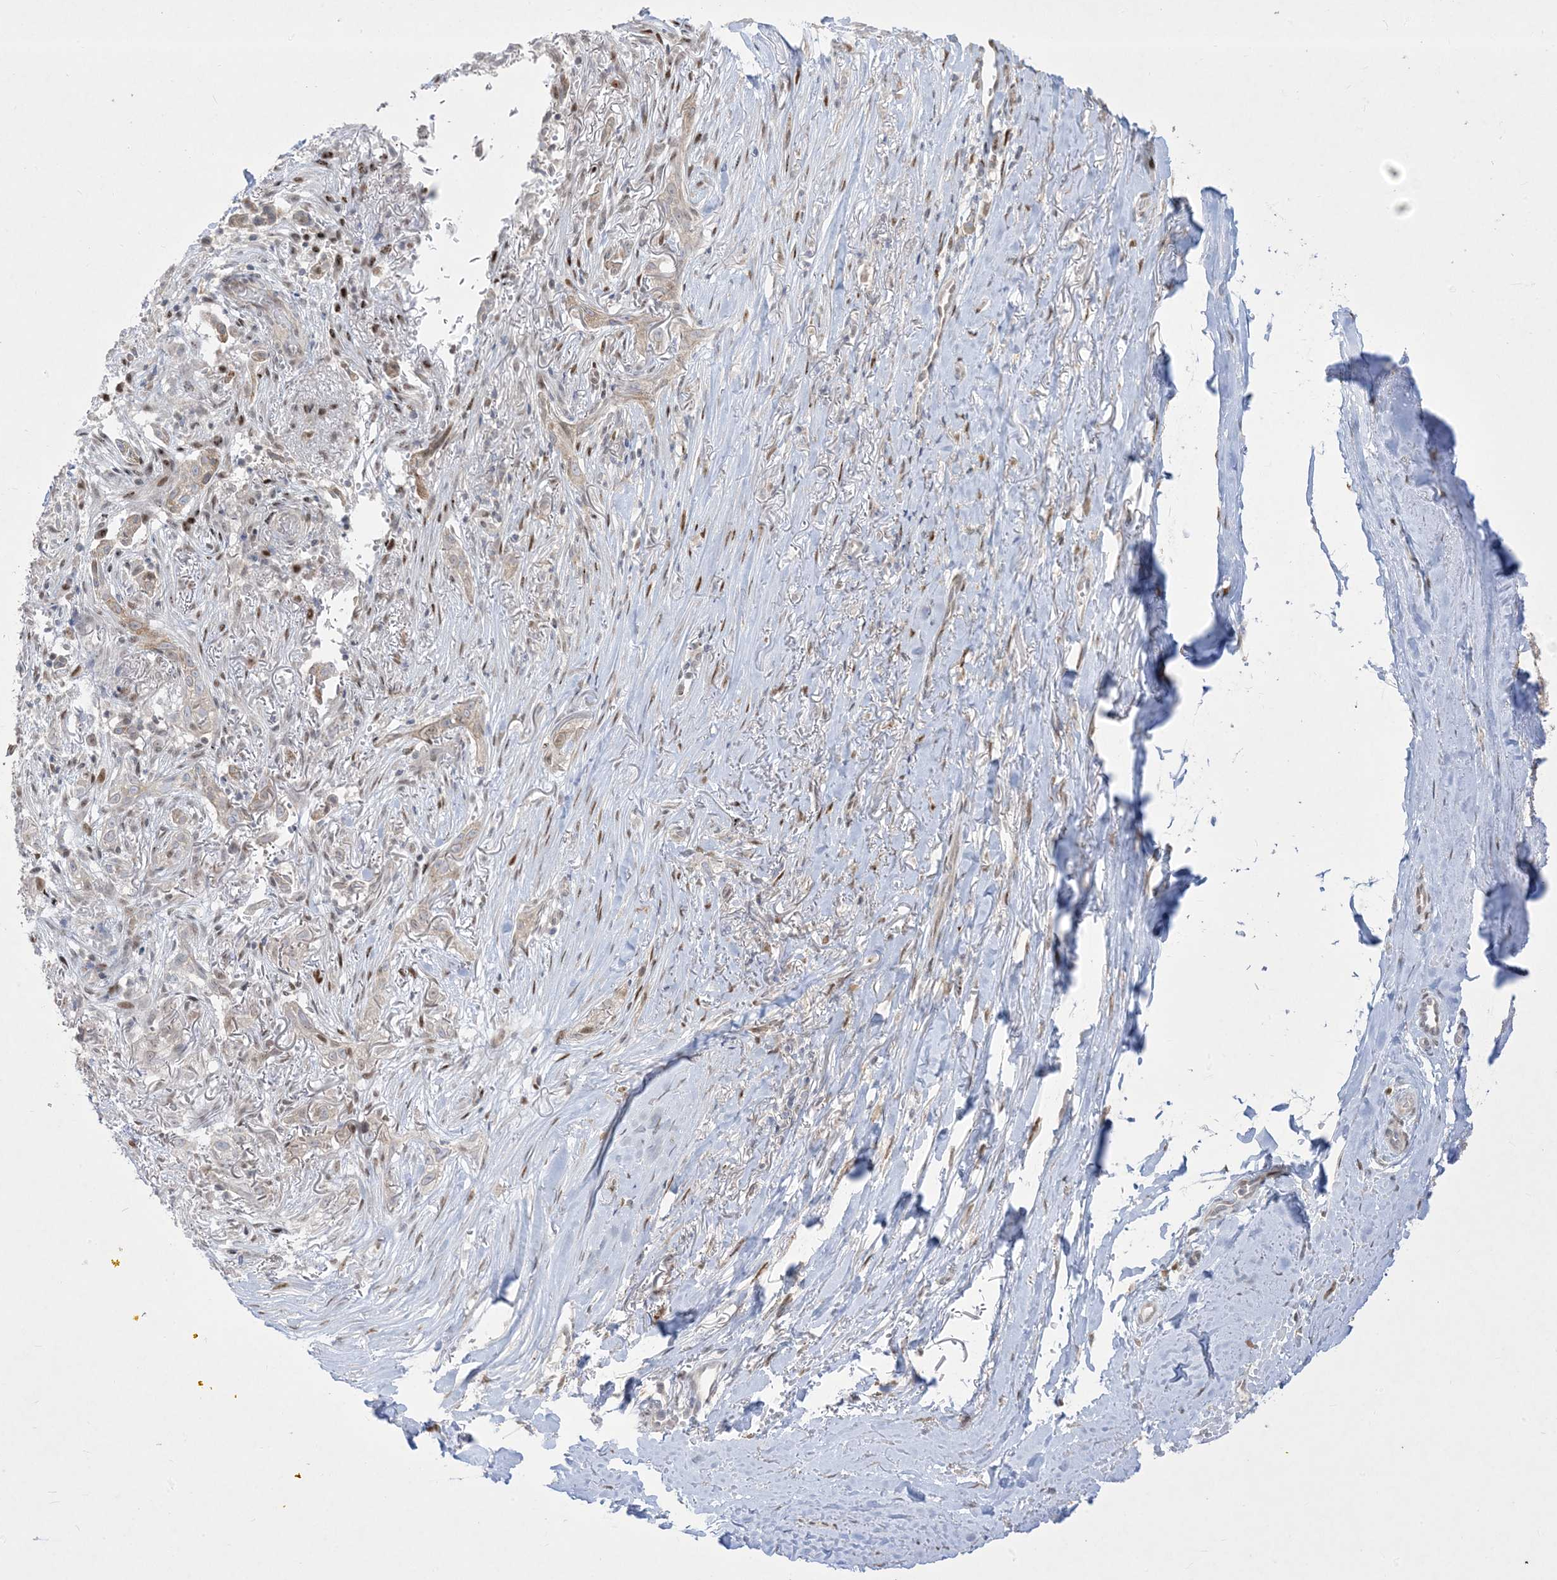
{"staining": {"intensity": "negative", "quantity": "none", "location": "none"}, "tissue": "adipose tissue", "cell_type": "Adipocytes", "image_type": "normal", "snomed": [{"axis": "morphology", "description": "Normal tissue, NOS"}, {"axis": "morphology", "description": "Basal cell carcinoma"}, {"axis": "topography", "description": "Skin"}], "caption": "Immunohistochemistry (IHC) micrograph of normal adipose tissue stained for a protein (brown), which reveals no expression in adipocytes.", "gene": "BHLHE40", "patient": {"sex": "female", "age": 89}}